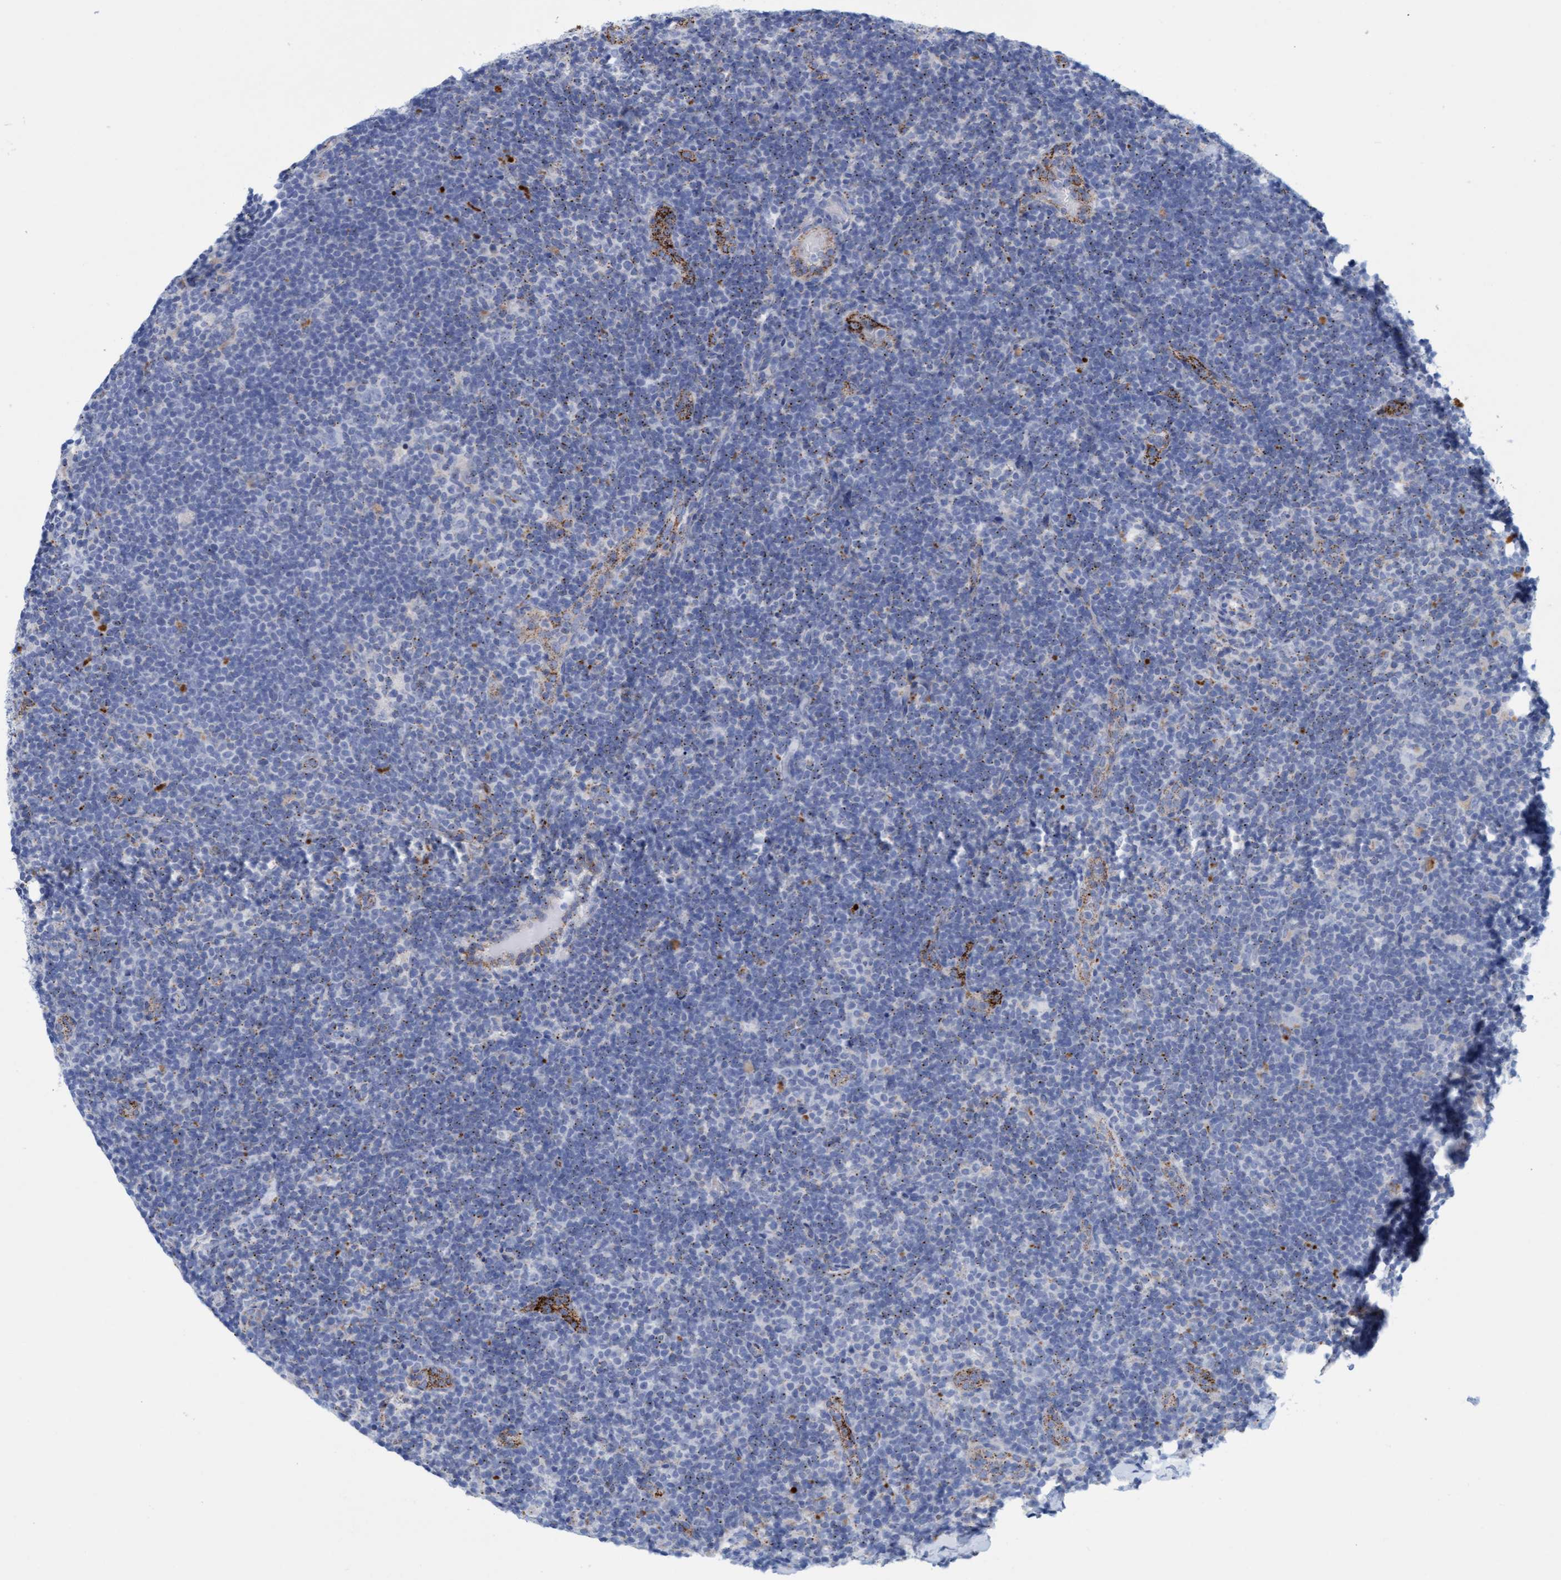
{"staining": {"intensity": "negative", "quantity": "none", "location": "none"}, "tissue": "lymphoma", "cell_type": "Tumor cells", "image_type": "cancer", "snomed": [{"axis": "morphology", "description": "Hodgkin's disease, NOS"}, {"axis": "topography", "description": "Lymph node"}], "caption": "The histopathology image demonstrates no significant expression in tumor cells of lymphoma.", "gene": "SGSH", "patient": {"sex": "female", "age": 57}}